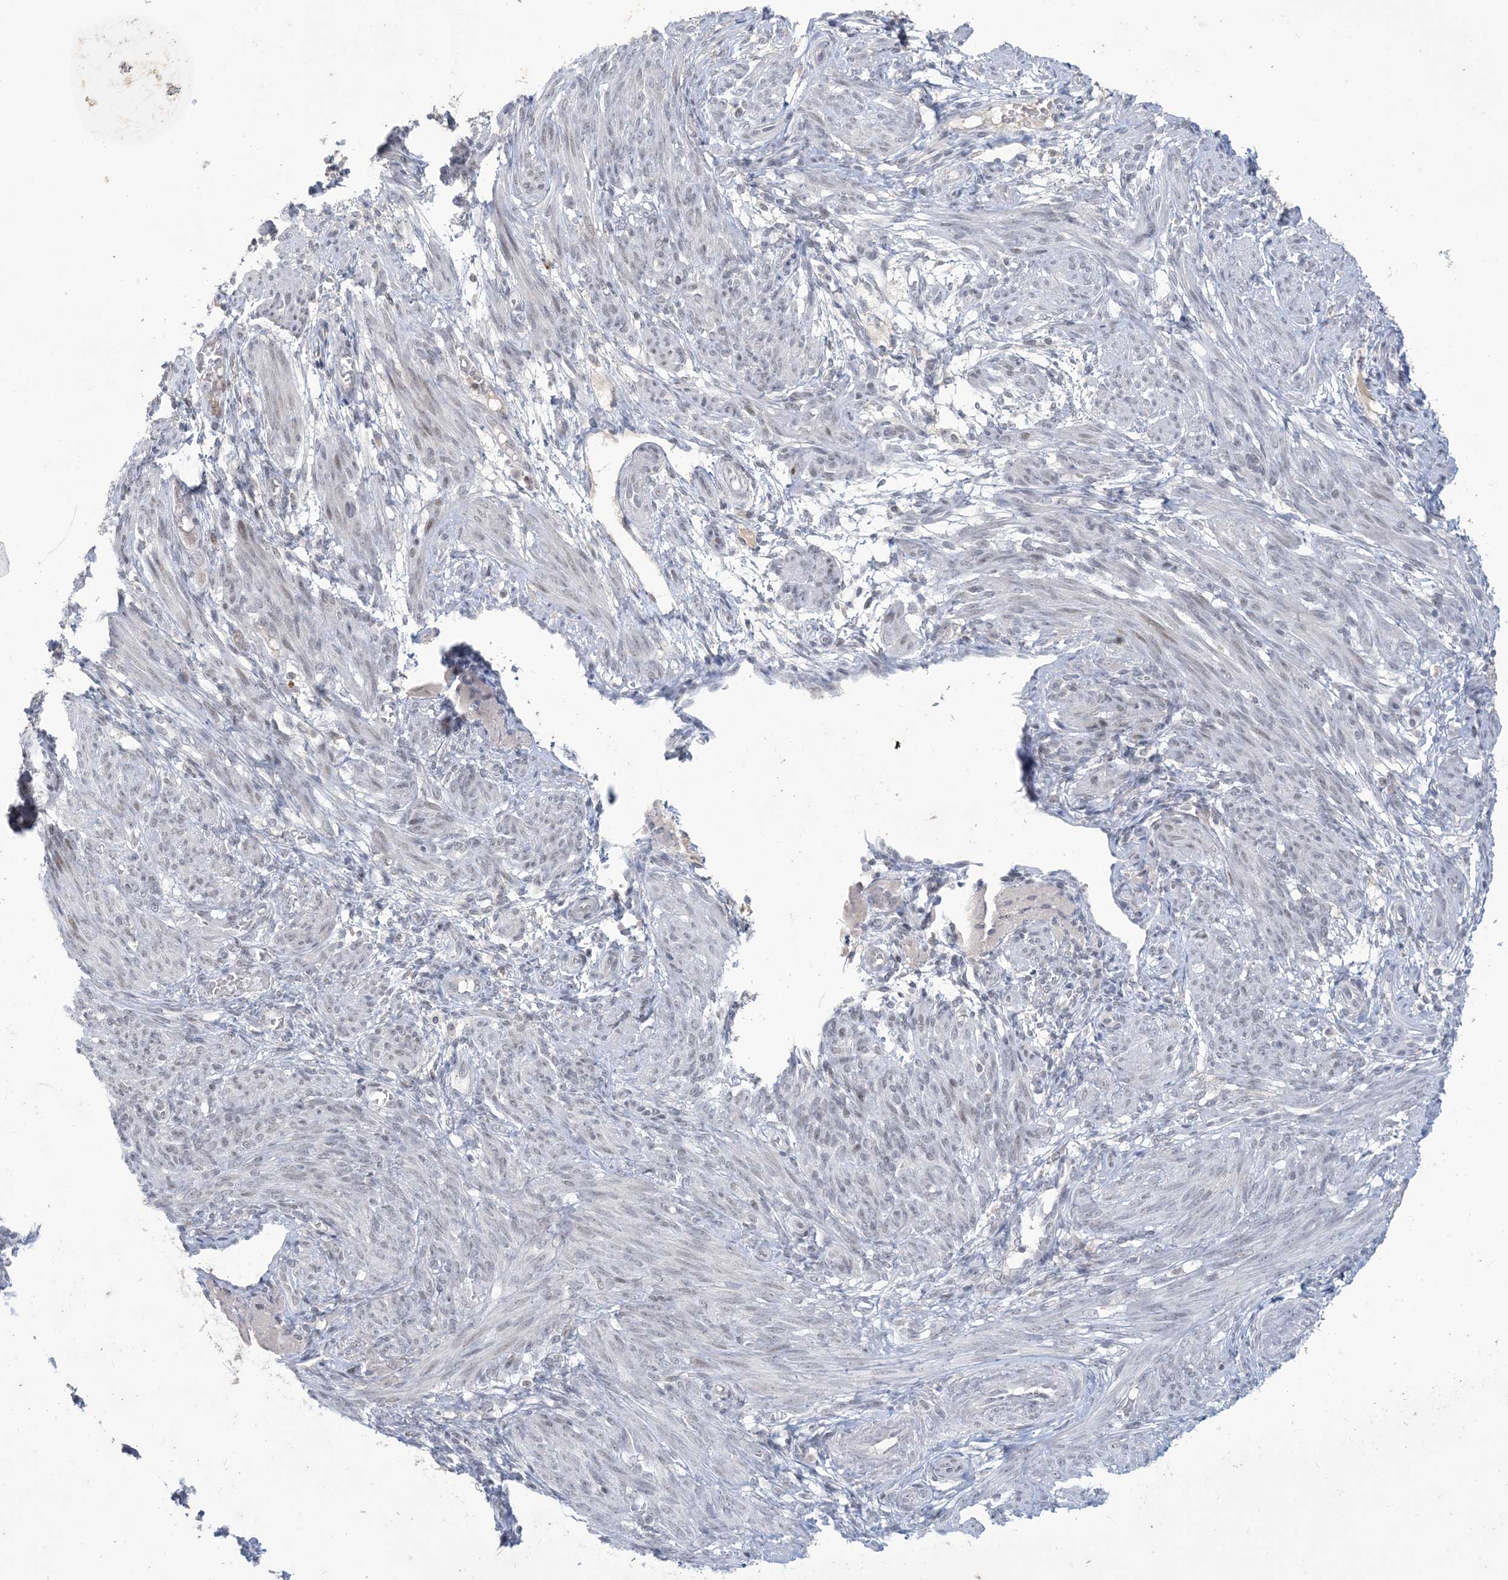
{"staining": {"intensity": "negative", "quantity": "none", "location": "none"}, "tissue": "smooth muscle", "cell_type": "Smooth muscle cells", "image_type": "normal", "snomed": [{"axis": "morphology", "description": "Normal tissue, NOS"}, {"axis": "topography", "description": "Smooth muscle"}], "caption": "IHC of unremarkable smooth muscle reveals no expression in smooth muscle cells. (DAB (3,3'-diaminobenzidine) immunohistochemistry (IHC) visualized using brightfield microscopy, high magnification).", "gene": "ZNF674", "patient": {"sex": "female", "age": 39}}